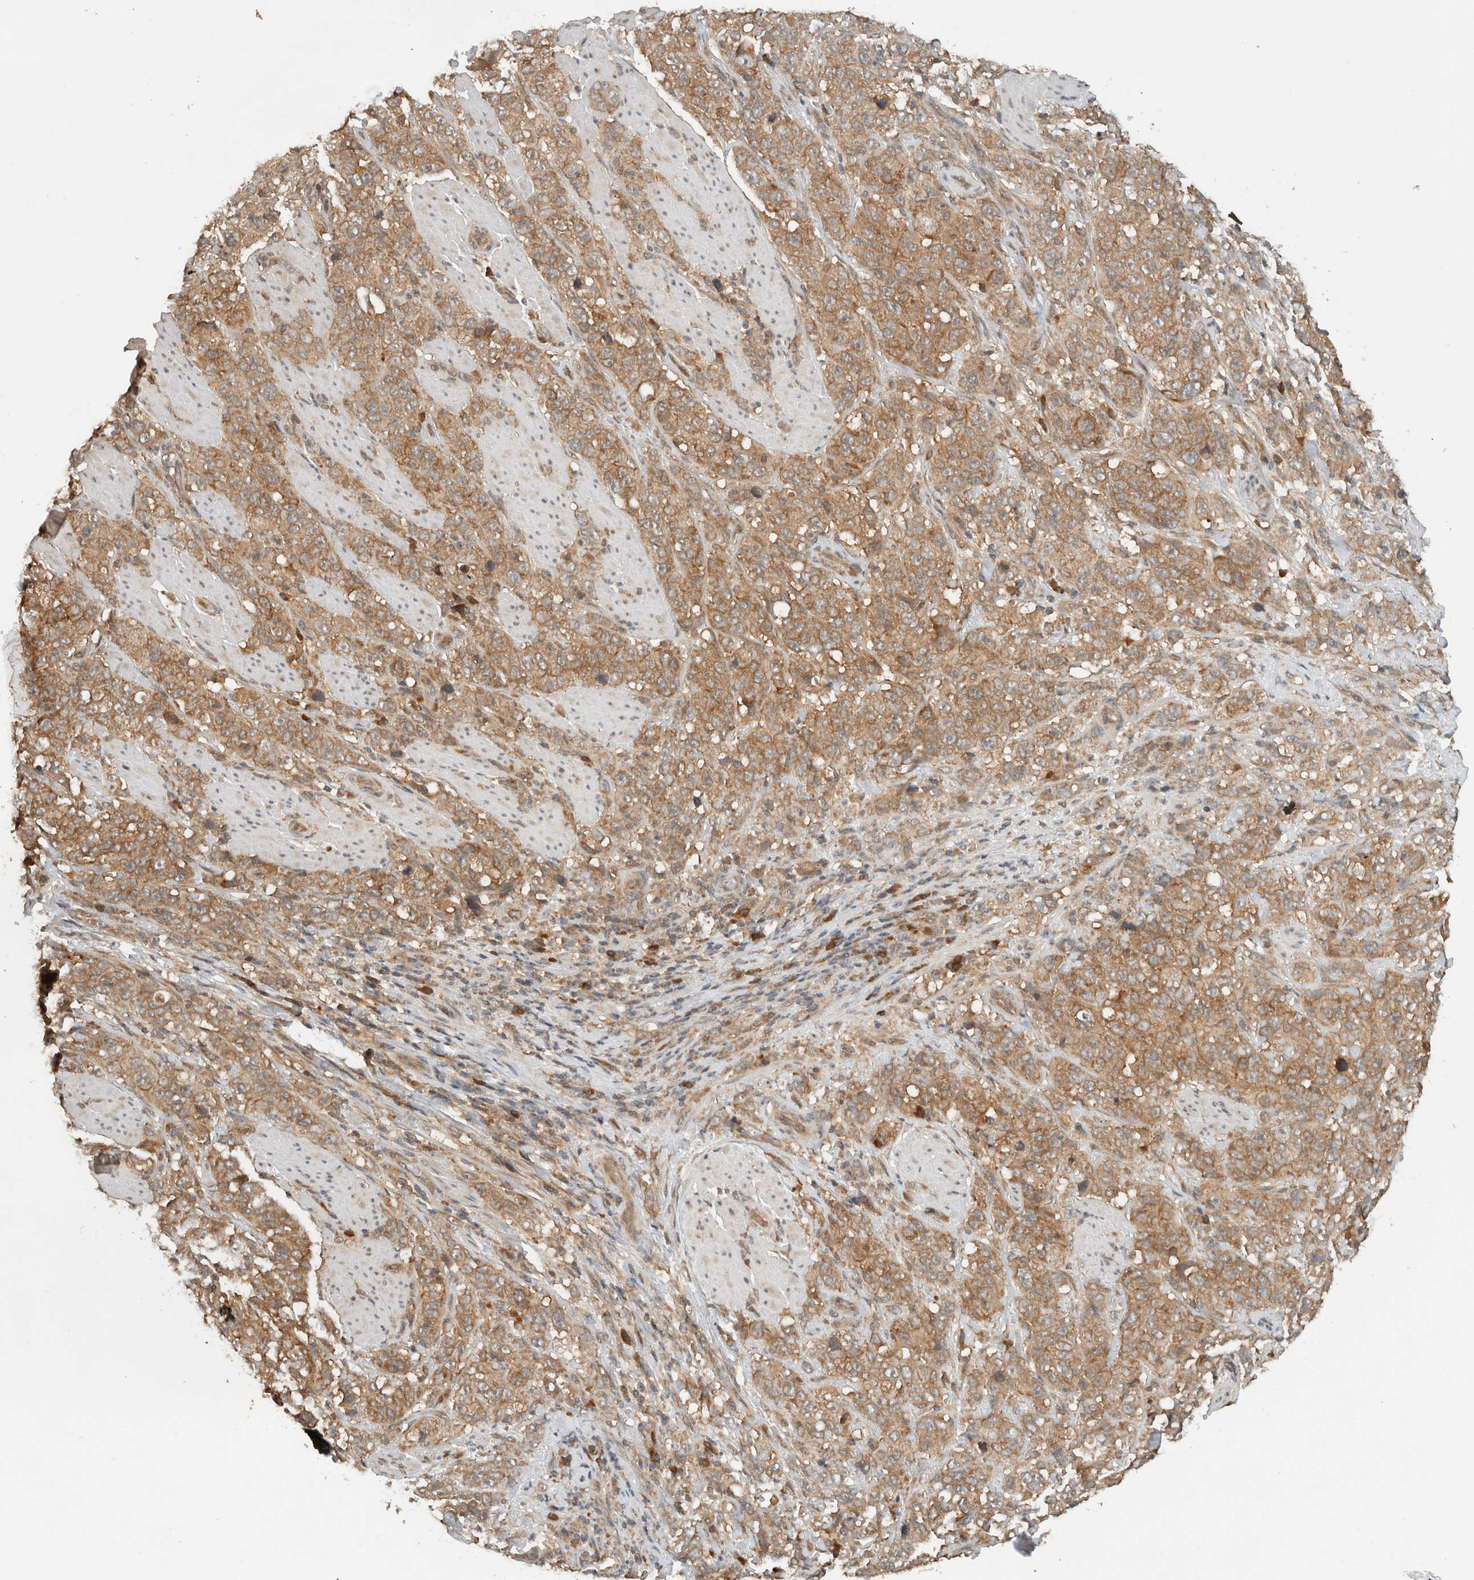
{"staining": {"intensity": "moderate", "quantity": ">75%", "location": "cytoplasmic/membranous"}, "tissue": "stomach cancer", "cell_type": "Tumor cells", "image_type": "cancer", "snomed": [{"axis": "morphology", "description": "Adenocarcinoma, NOS"}, {"axis": "topography", "description": "Stomach"}], "caption": "A brown stain labels moderate cytoplasmic/membranous expression of a protein in stomach adenocarcinoma tumor cells.", "gene": "ARFGEF2", "patient": {"sex": "male", "age": 48}}